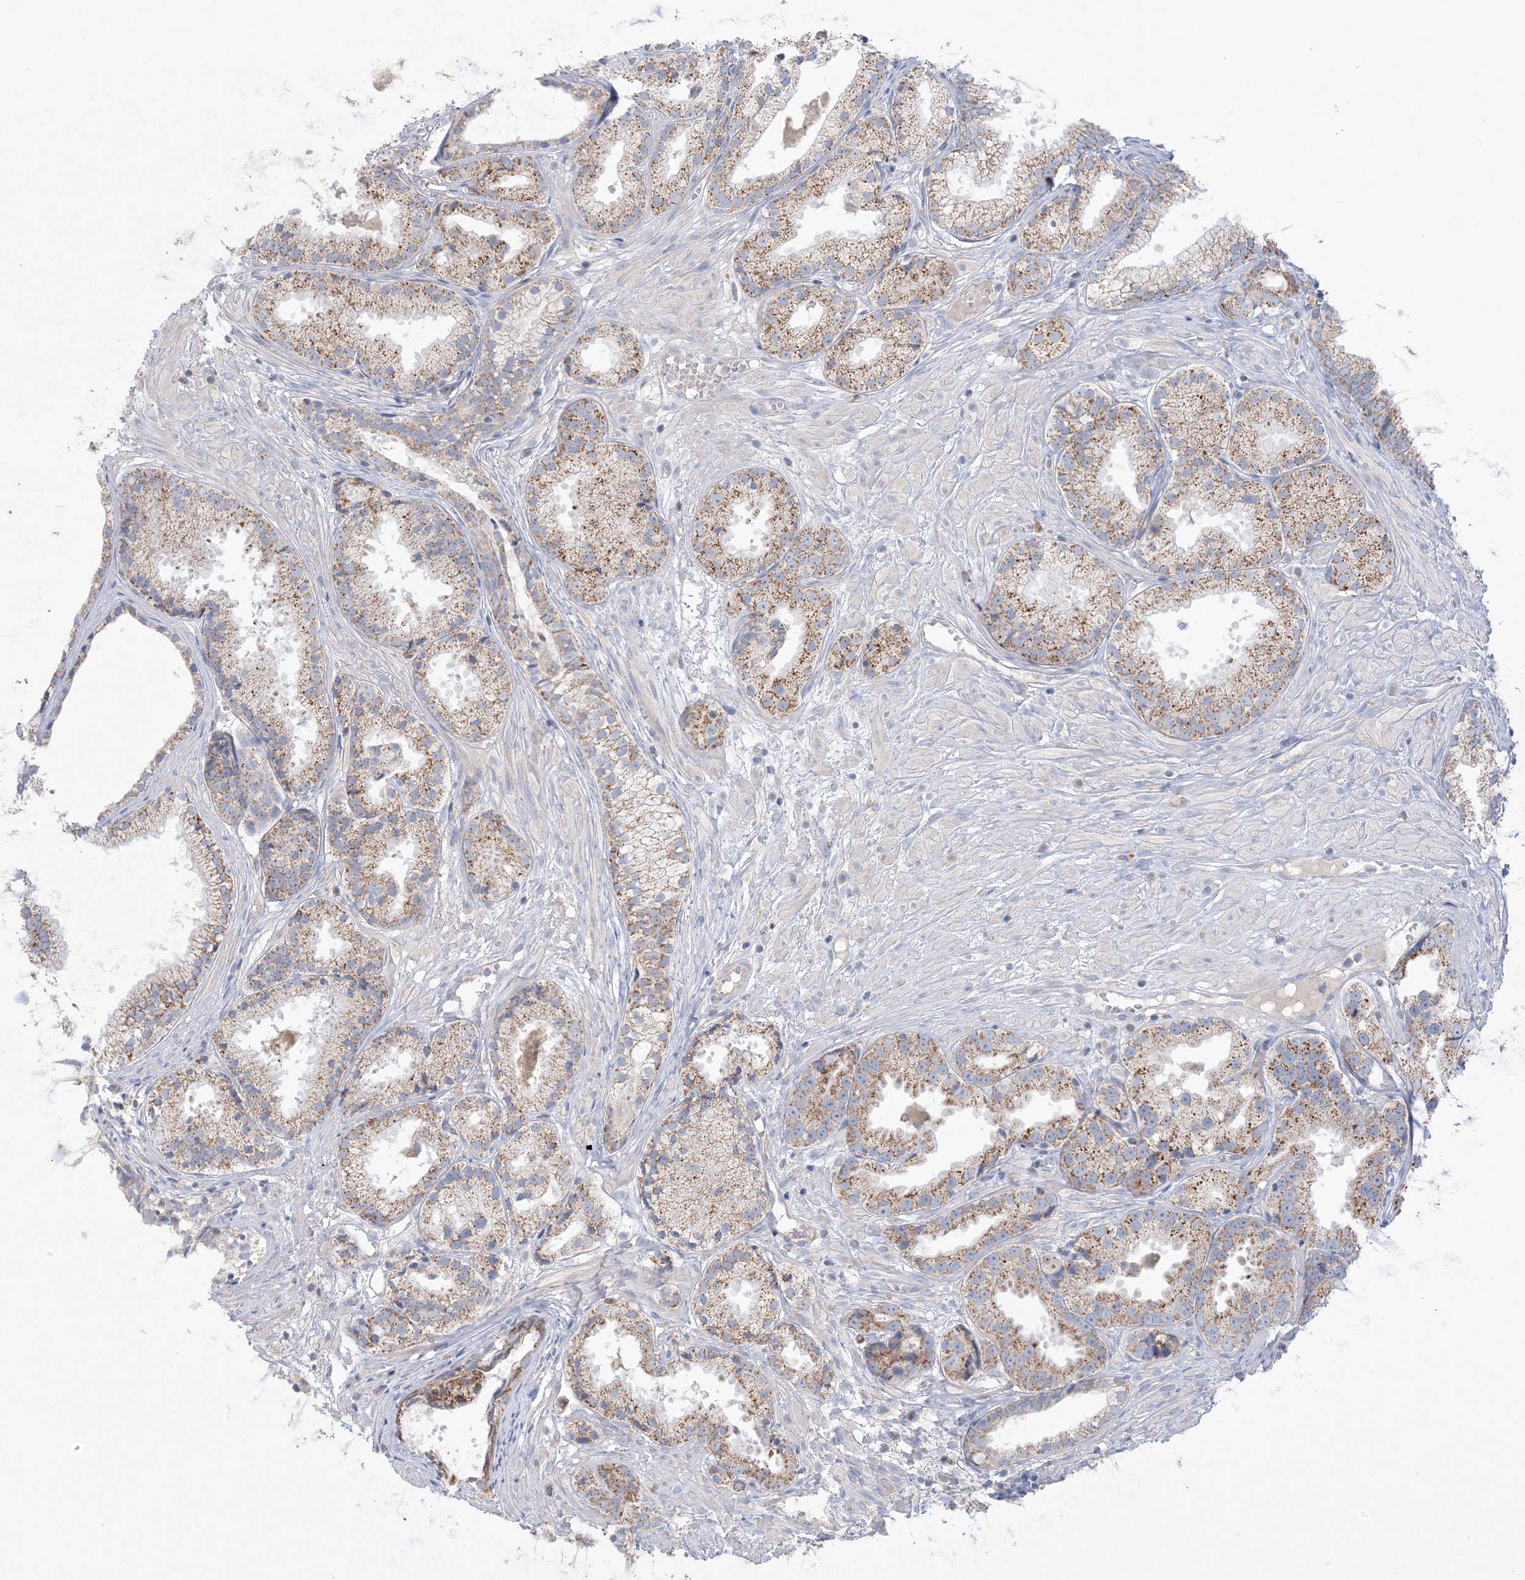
{"staining": {"intensity": "moderate", "quantity": ">75%", "location": "cytoplasmic/membranous"}, "tissue": "prostate cancer", "cell_type": "Tumor cells", "image_type": "cancer", "snomed": [{"axis": "morphology", "description": "Adenocarcinoma, Medium grade"}, {"axis": "topography", "description": "Prostate"}], "caption": "Moderate cytoplasmic/membranous staining for a protein is present in approximately >75% of tumor cells of prostate cancer using immunohistochemistry.", "gene": "KCTD6", "patient": {"sex": "male", "age": 88}}